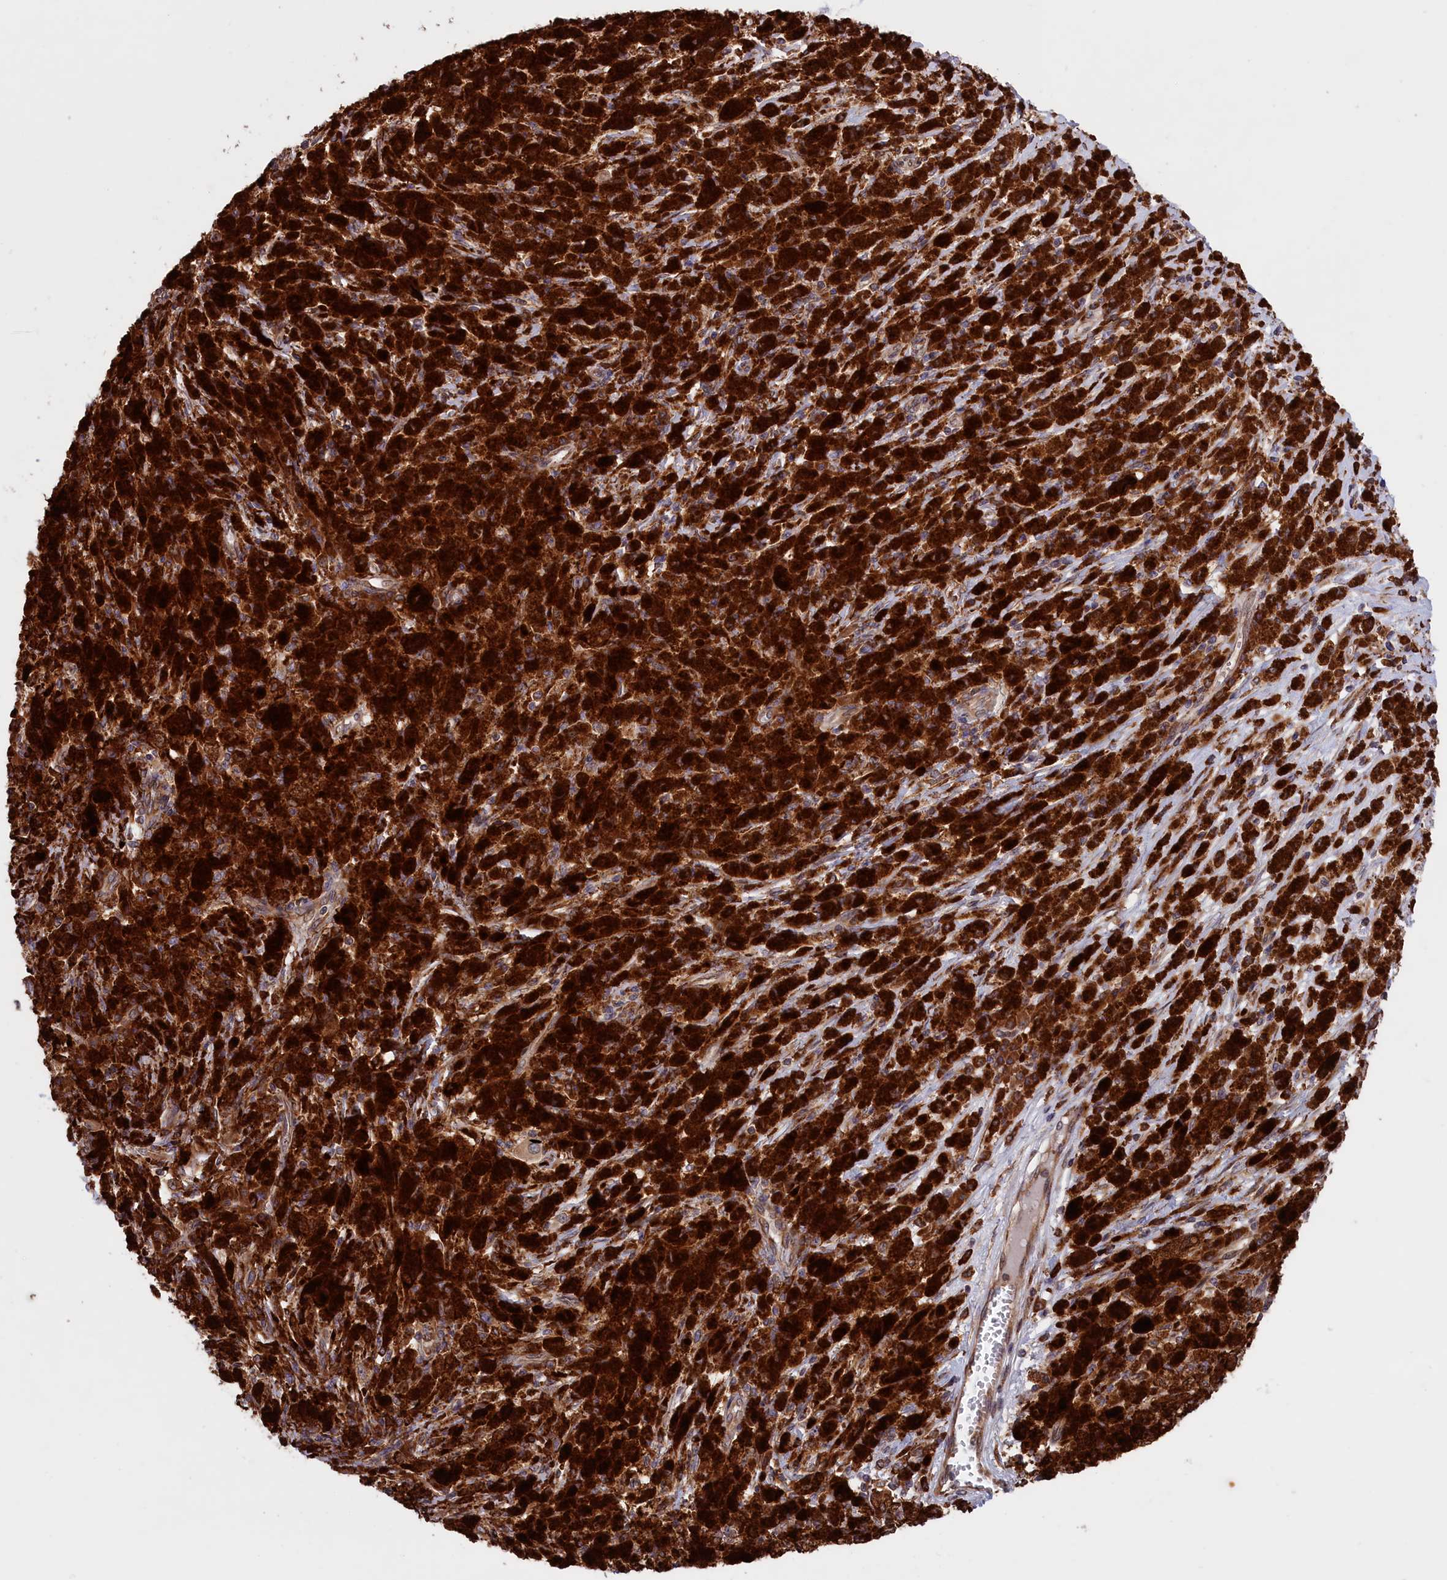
{"staining": {"intensity": "strong", "quantity": ">75%", "location": "cytoplasmic/membranous"}, "tissue": "melanoma", "cell_type": "Tumor cells", "image_type": "cancer", "snomed": [{"axis": "morphology", "description": "Malignant melanoma, NOS"}, {"axis": "topography", "description": "Skin"}], "caption": "Human malignant melanoma stained with a protein marker shows strong staining in tumor cells.", "gene": "PLA2G4C", "patient": {"sex": "female", "age": 52}}